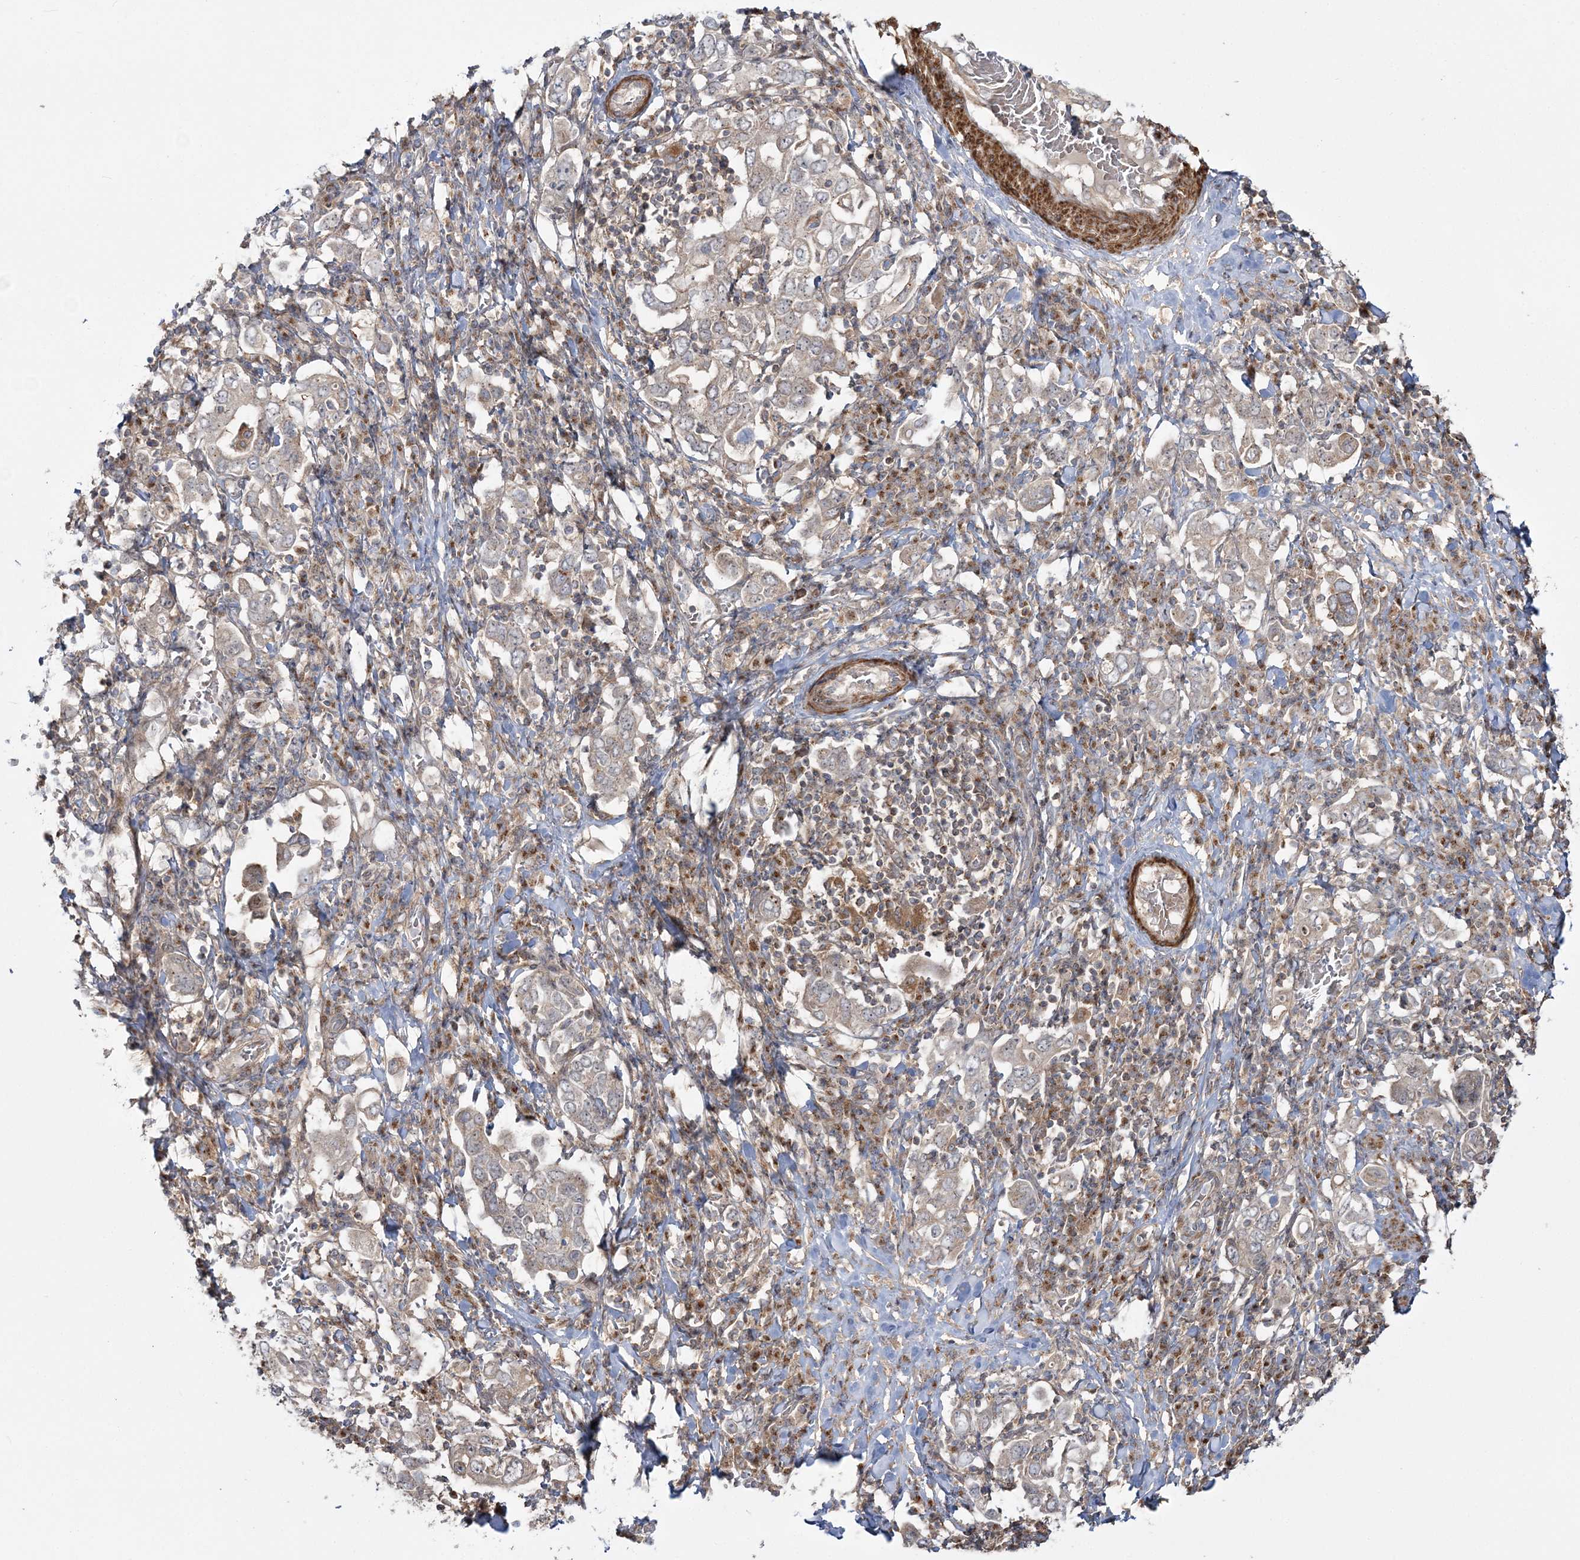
{"staining": {"intensity": "negative", "quantity": "none", "location": "none"}, "tissue": "stomach cancer", "cell_type": "Tumor cells", "image_type": "cancer", "snomed": [{"axis": "morphology", "description": "Adenocarcinoma, NOS"}, {"axis": "topography", "description": "Stomach, upper"}], "caption": "Immunohistochemical staining of stomach adenocarcinoma shows no significant positivity in tumor cells. Nuclei are stained in blue.", "gene": "MOCS2", "patient": {"sex": "male", "age": 62}}